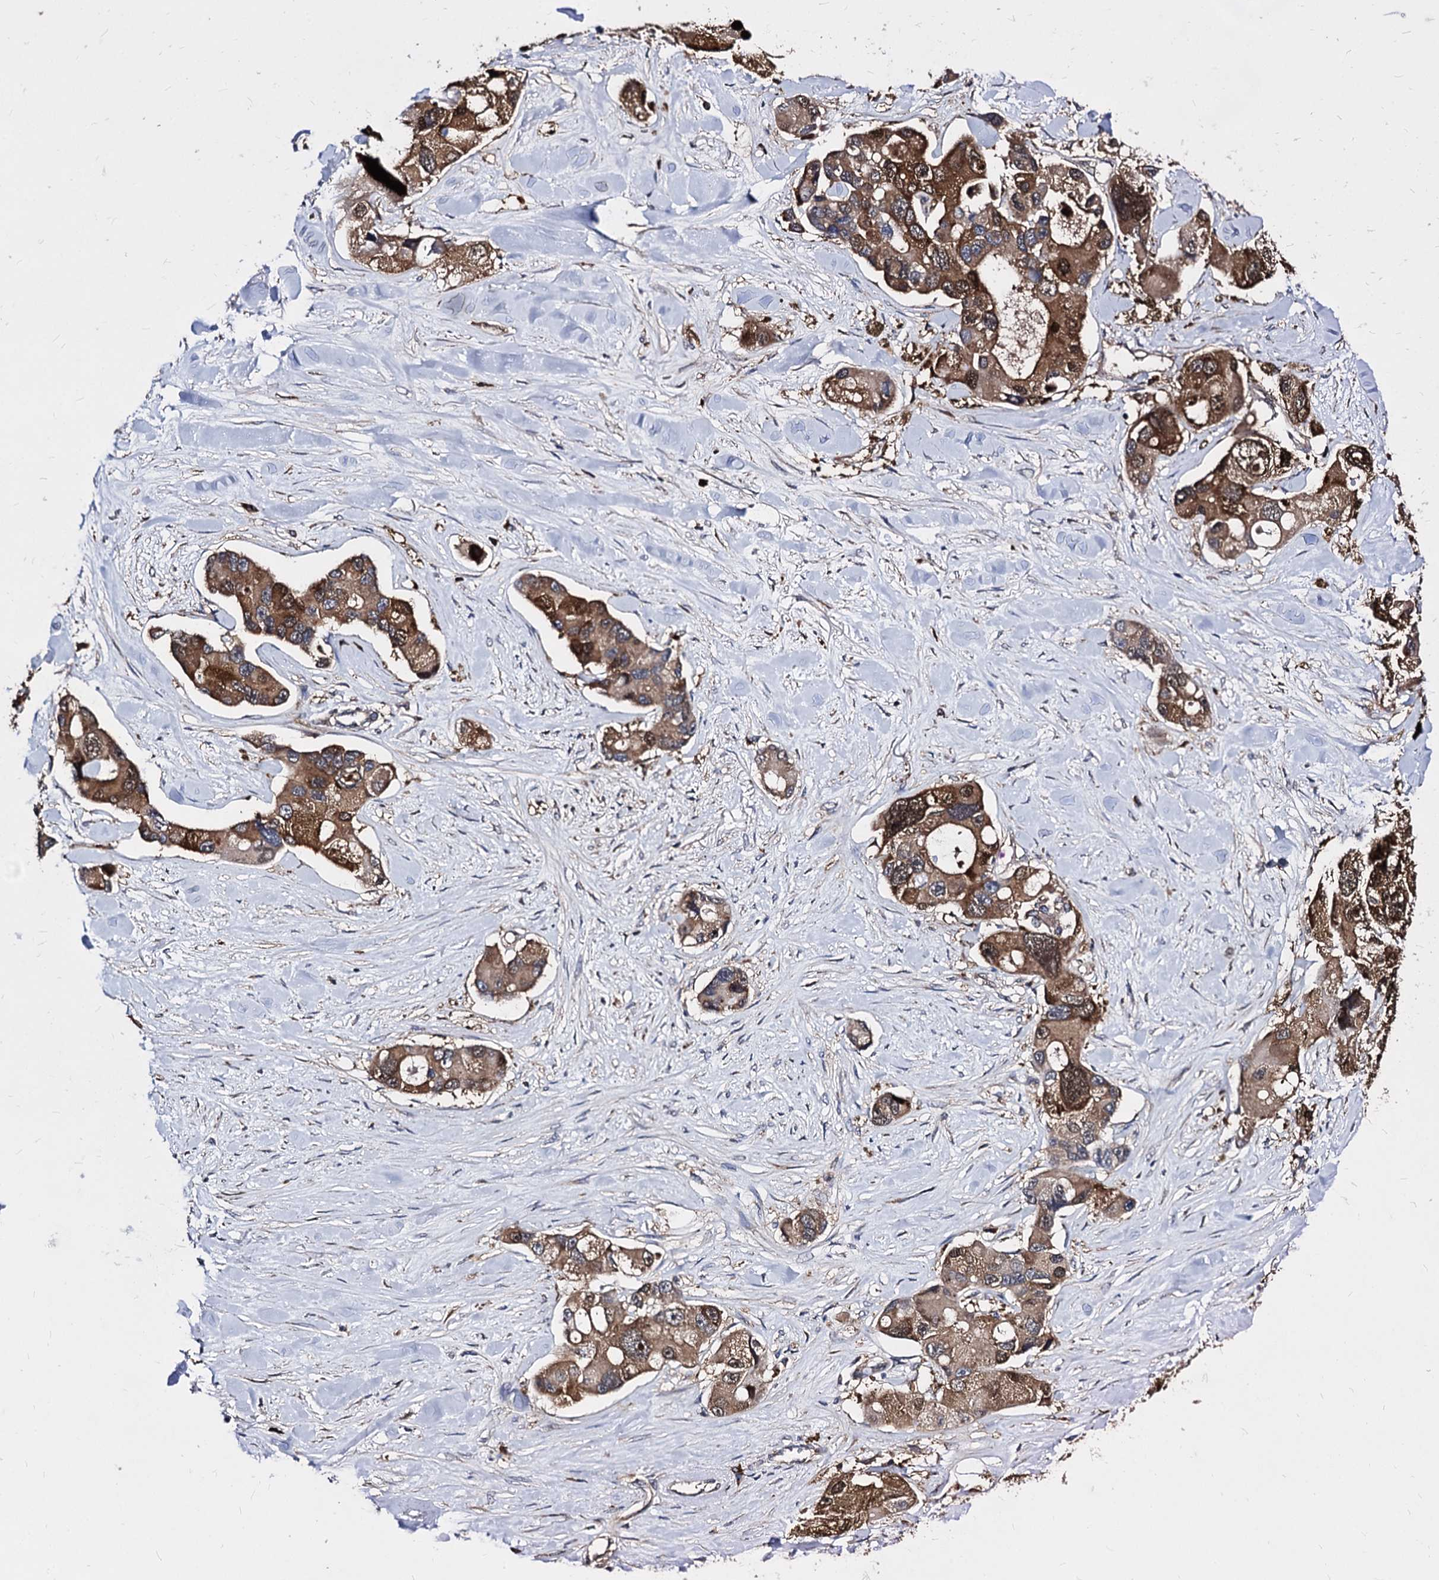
{"staining": {"intensity": "weak", "quantity": ">75%", "location": "cytoplasmic/membranous"}, "tissue": "lung cancer", "cell_type": "Tumor cells", "image_type": "cancer", "snomed": [{"axis": "morphology", "description": "Adenocarcinoma, NOS"}, {"axis": "topography", "description": "Lung"}], "caption": "Protein analysis of adenocarcinoma (lung) tissue exhibits weak cytoplasmic/membranous staining in approximately >75% of tumor cells.", "gene": "NME1", "patient": {"sex": "female", "age": 54}}